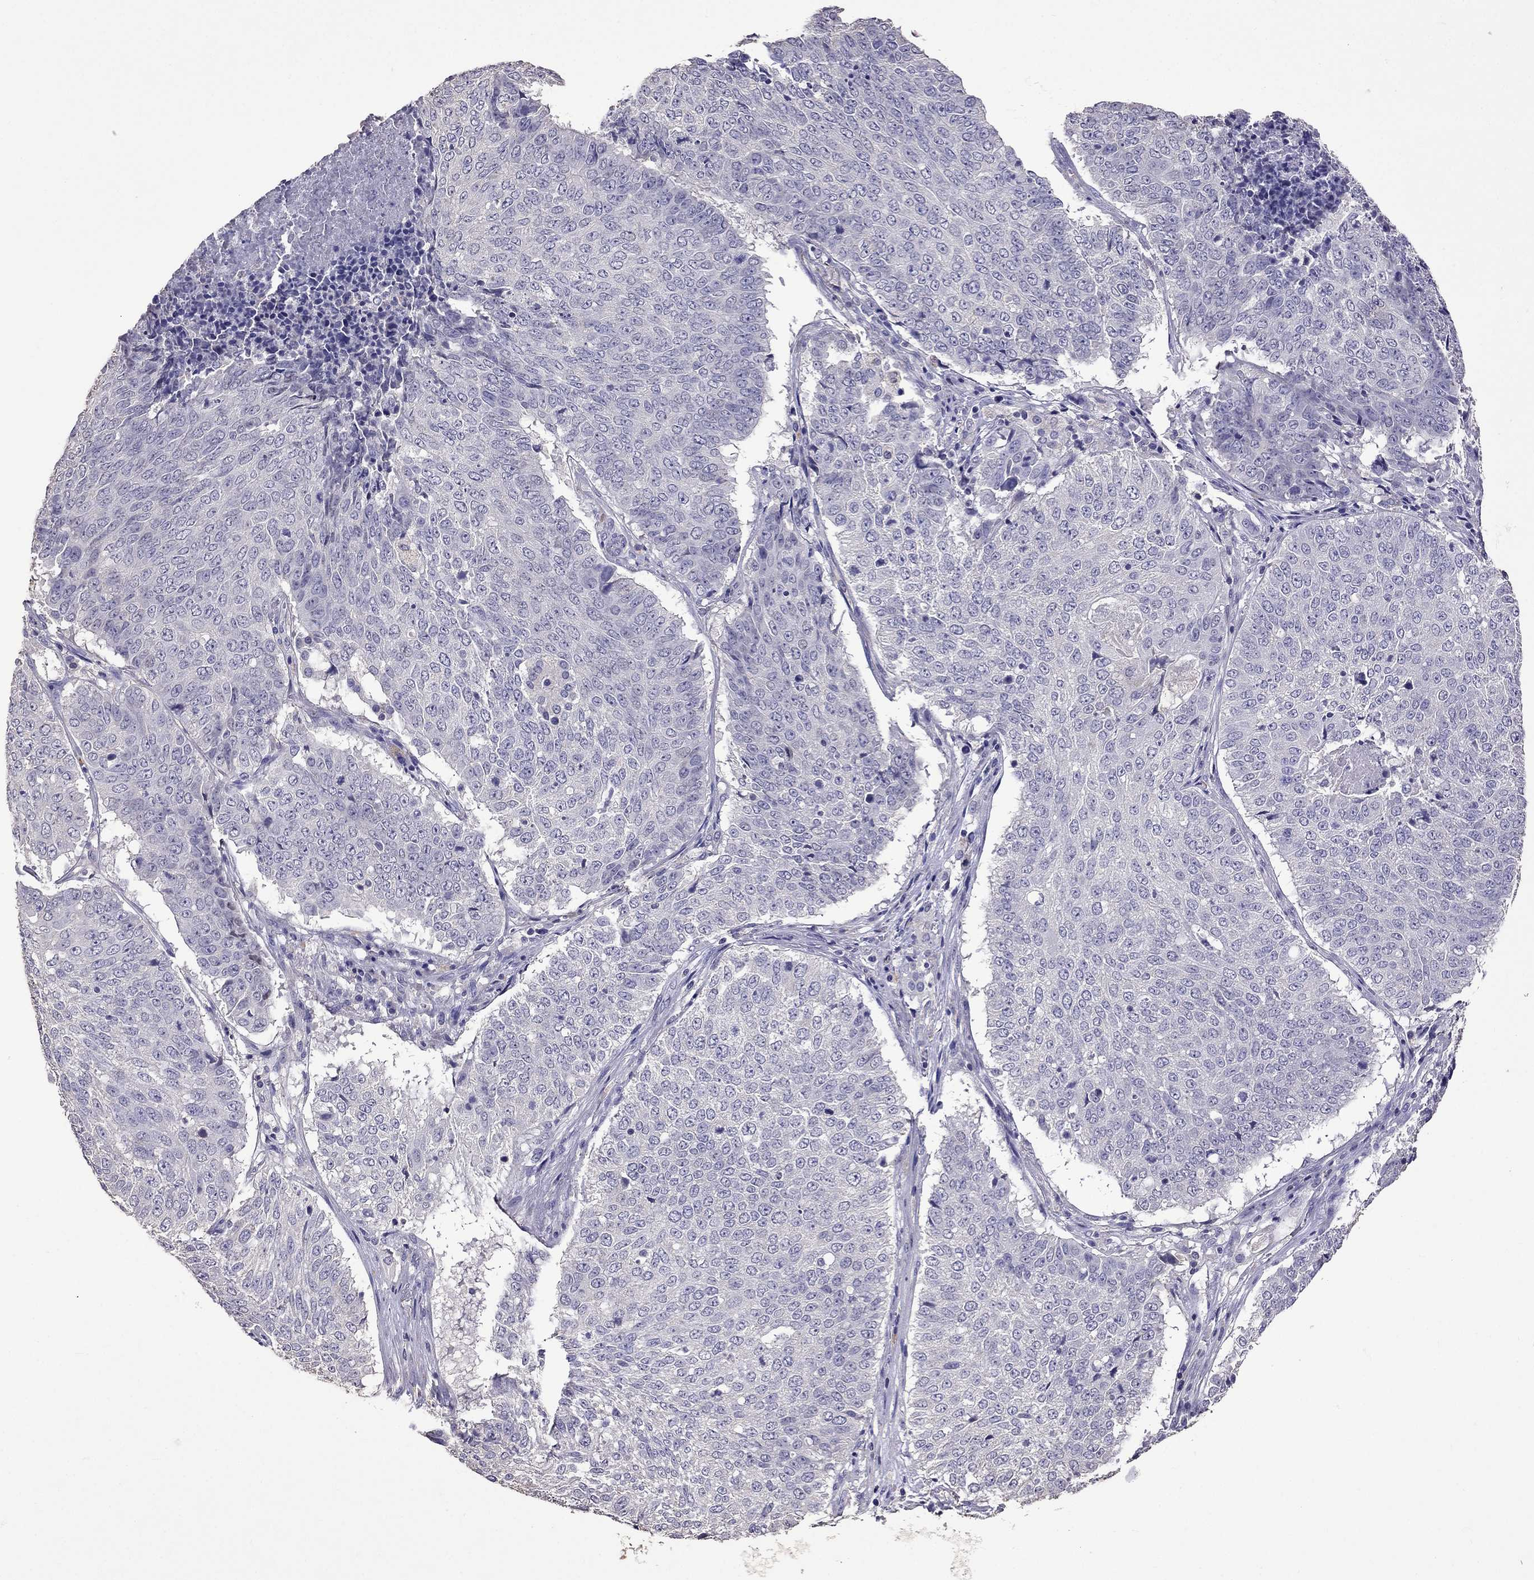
{"staining": {"intensity": "negative", "quantity": "none", "location": "none"}, "tissue": "lung cancer", "cell_type": "Tumor cells", "image_type": "cancer", "snomed": [{"axis": "morphology", "description": "Squamous cell carcinoma, NOS"}, {"axis": "topography", "description": "Lung"}], "caption": "Immunohistochemistry of human lung squamous cell carcinoma reveals no staining in tumor cells.", "gene": "NKX3-1", "patient": {"sex": "male", "age": 64}}